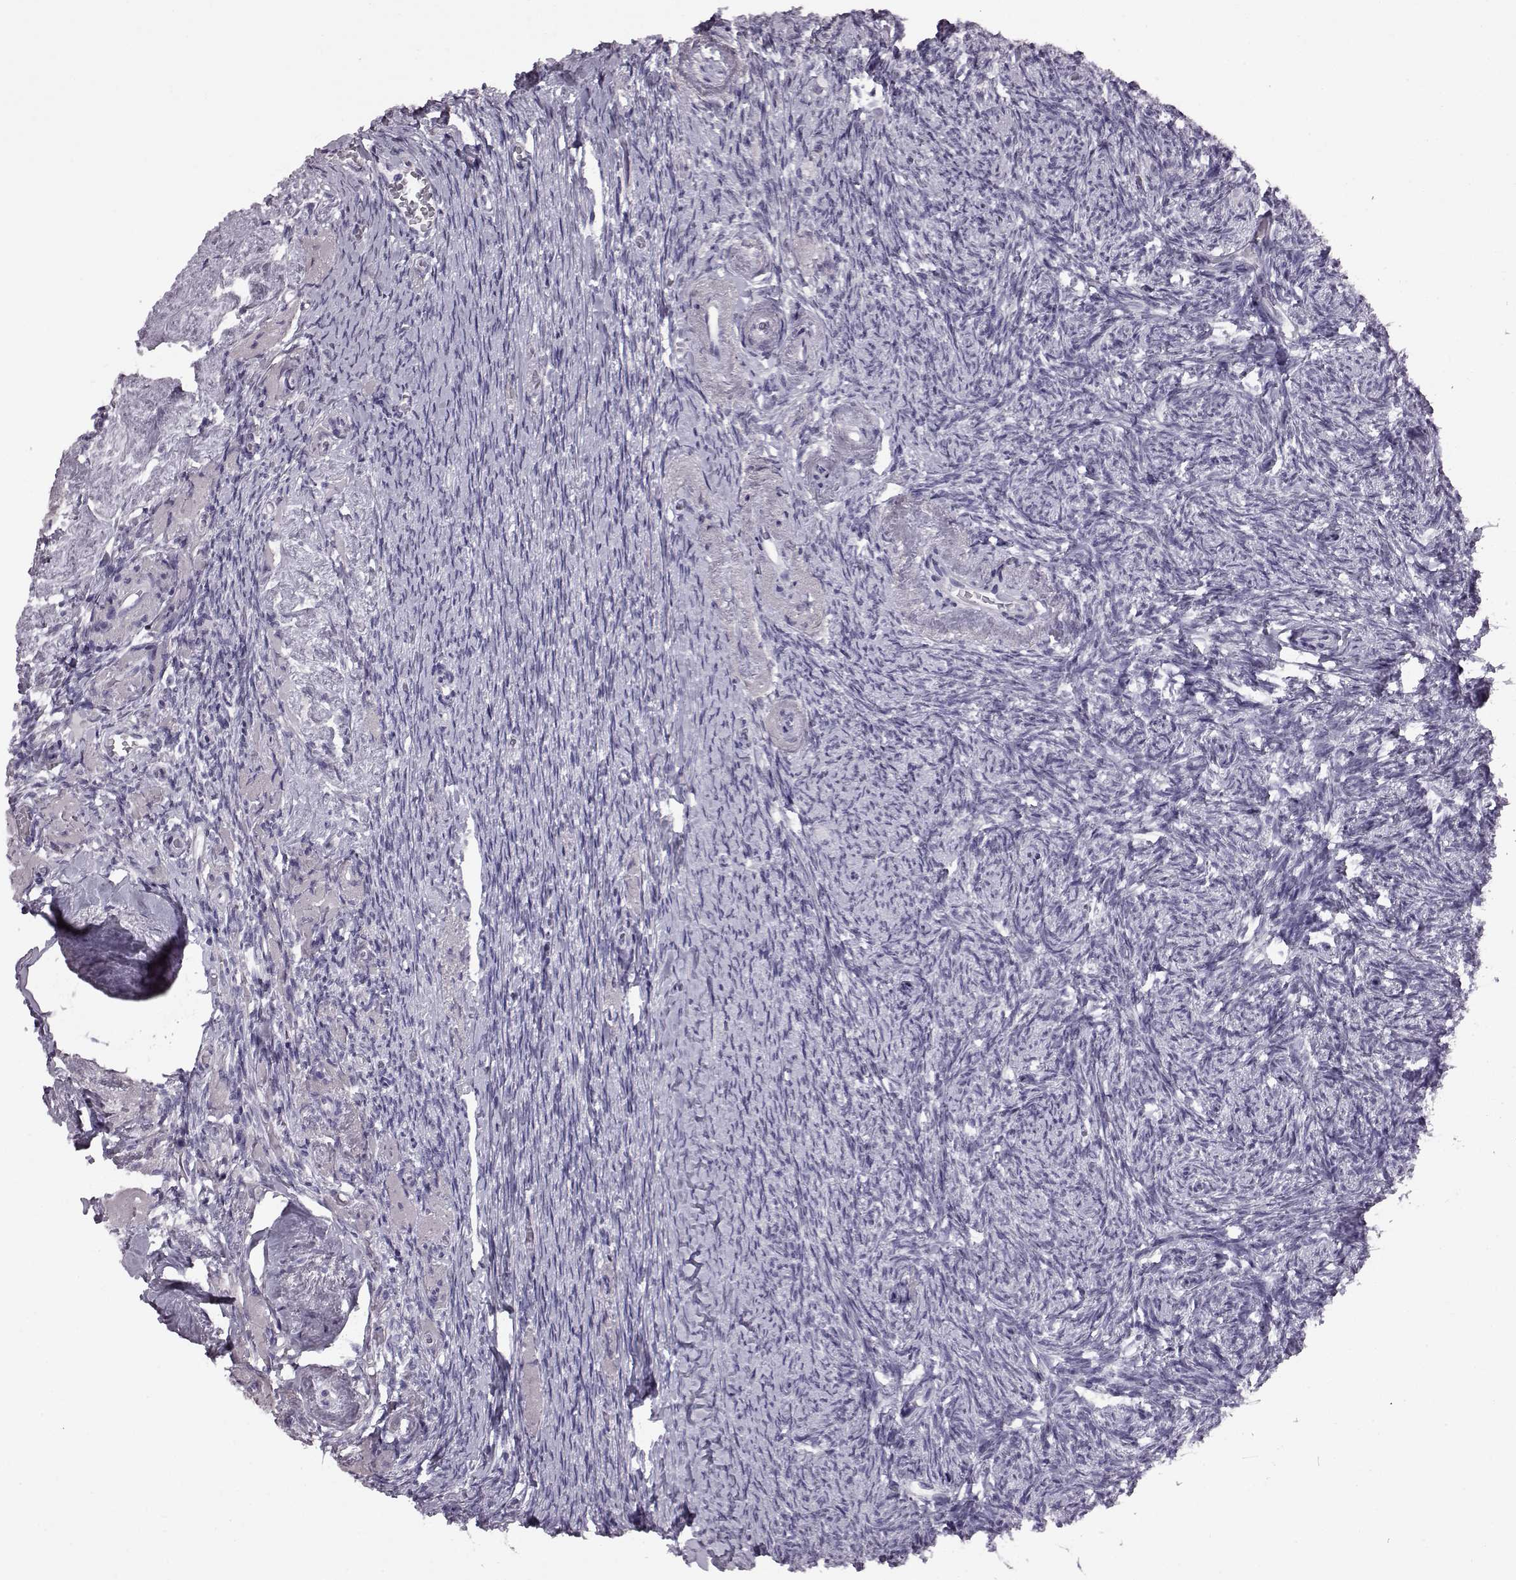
{"staining": {"intensity": "negative", "quantity": "none", "location": "none"}, "tissue": "ovary", "cell_type": "Follicle cells", "image_type": "normal", "snomed": [{"axis": "morphology", "description": "Normal tissue, NOS"}, {"axis": "topography", "description": "Ovary"}], "caption": "IHC of benign human ovary demonstrates no expression in follicle cells. (Brightfield microscopy of DAB immunohistochemistry at high magnification).", "gene": "ADGRG2", "patient": {"sex": "female", "age": 72}}